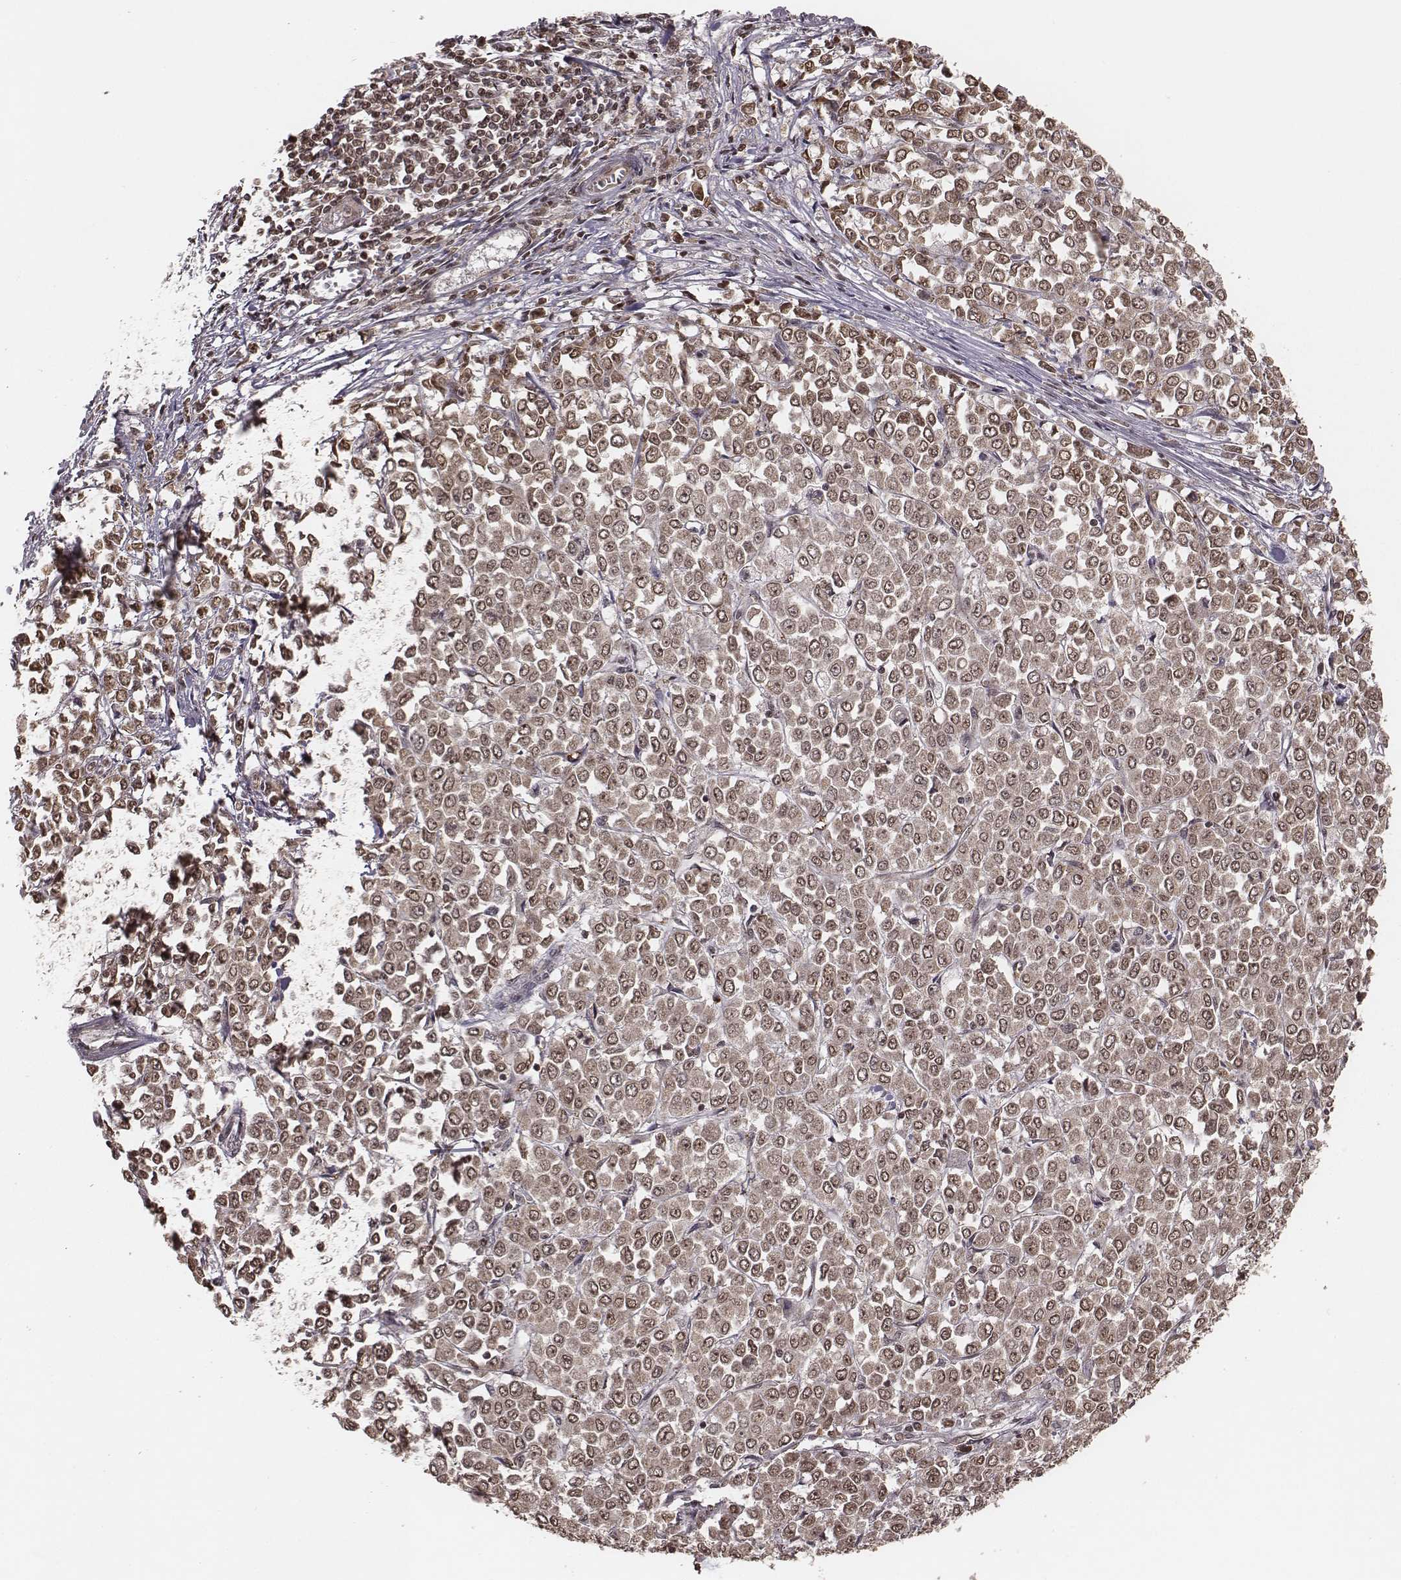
{"staining": {"intensity": "moderate", "quantity": "25%-75%", "location": "cytoplasmic/membranous,nuclear"}, "tissue": "stomach cancer", "cell_type": "Tumor cells", "image_type": "cancer", "snomed": [{"axis": "morphology", "description": "Adenocarcinoma, NOS"}, {"axis": "topography", "description": "Stomach, upper"}], "caption": "A brown stain shows moderate cytoplasmic/membranous and nuclear positivity of a protein in adenocarcinoma (stomach) tumor cells.", "gene": "NFX1", "patient": {"sex": "male", "age": 70}}